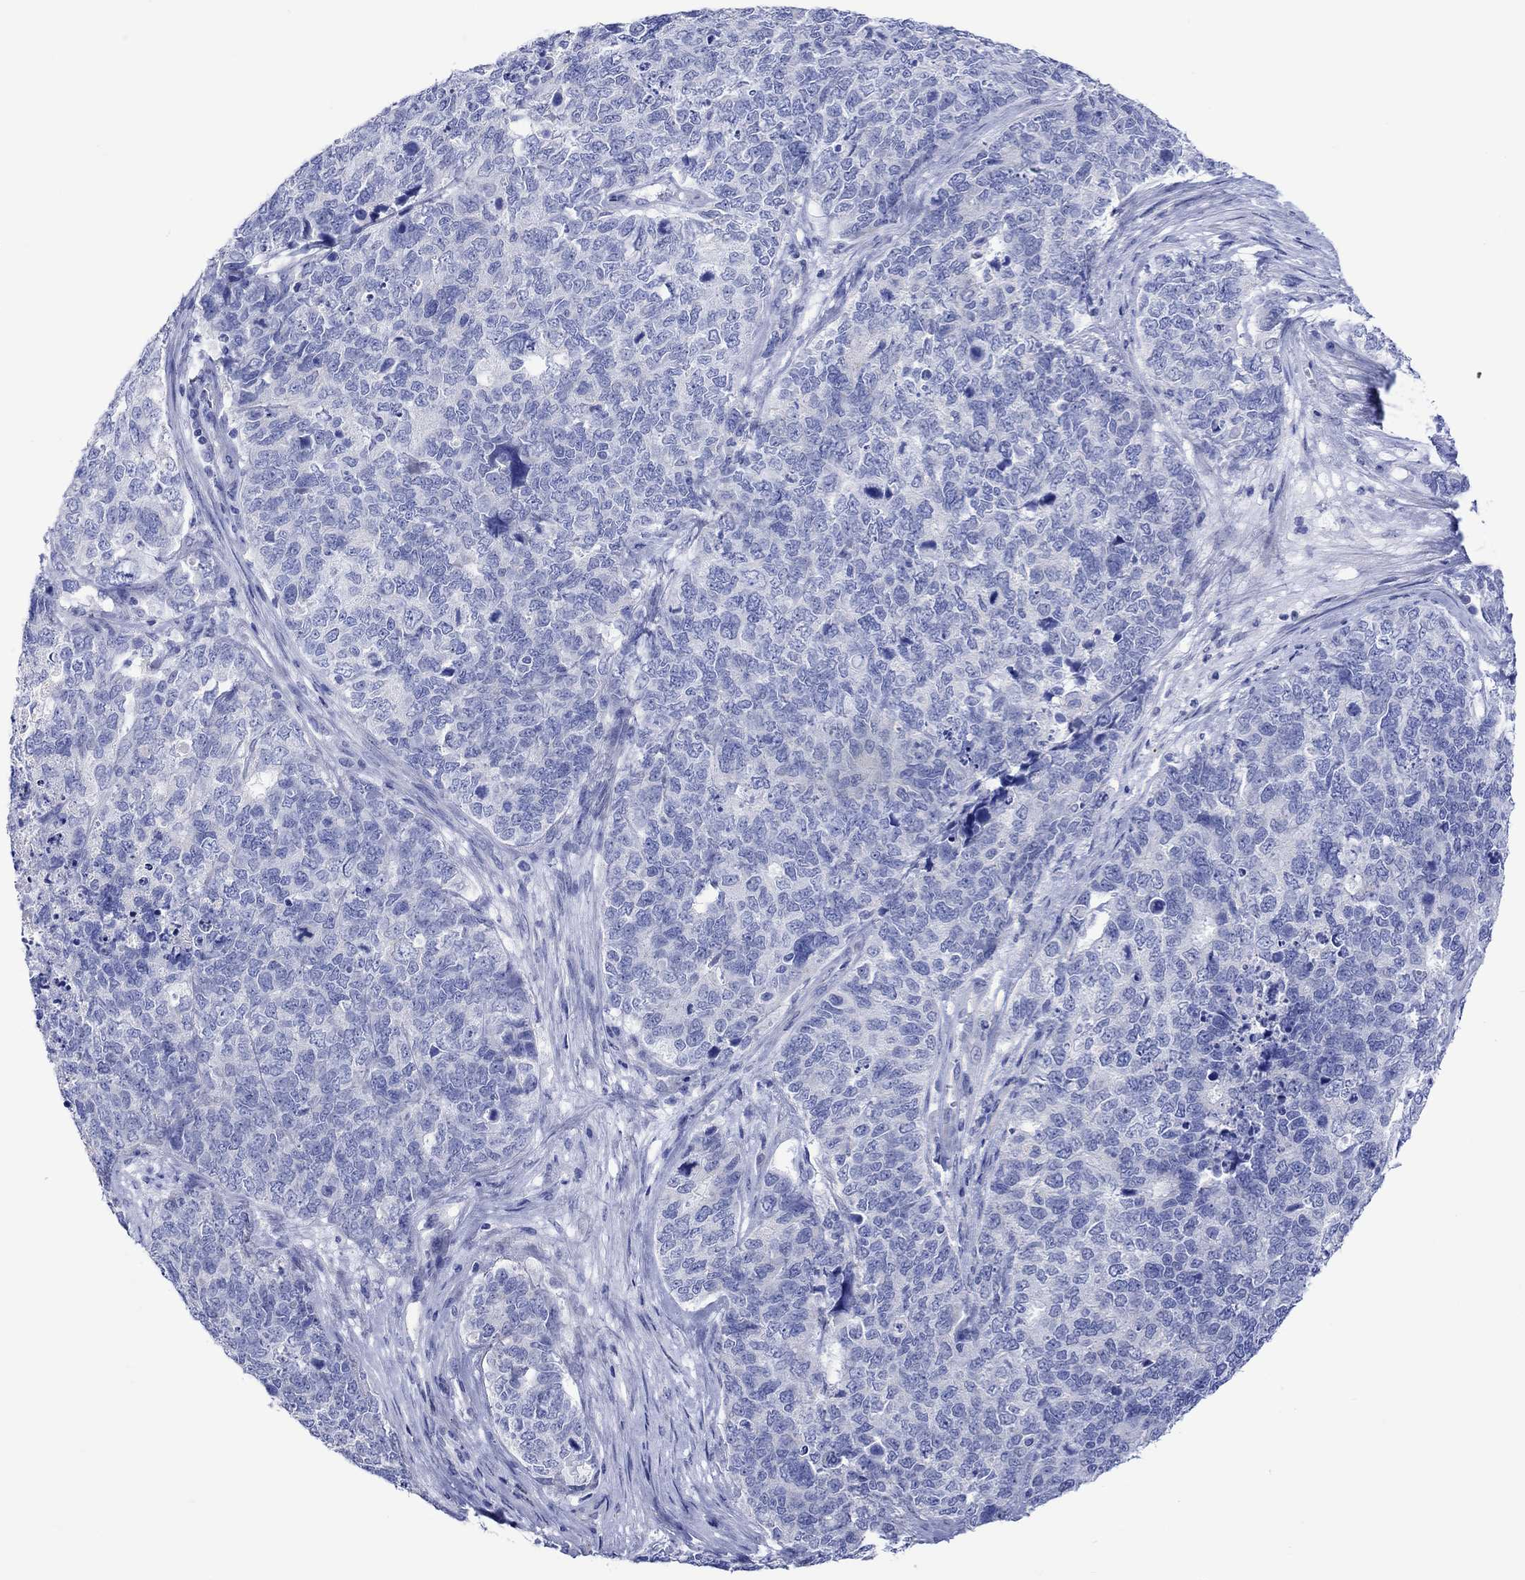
{"staining": {"intensity": "negative", "quantity": "none", "location": "none"}, "tissue": "cervical cancer", "cell_type": "Tumor cells", "image_type": "cancer", "snomed": [{"axis": "morphology", "description": "Squamous cell carcinoma, NOS"}, {"axis": "topography", "description": "Cervix"}], "caption": "Protein analysis of cervical cancer (squamous cell carcinoma) reveals no significant staining in tumor cells.", "gene": "HARBI1", "patient": {"sex": "female", "age": 63}}